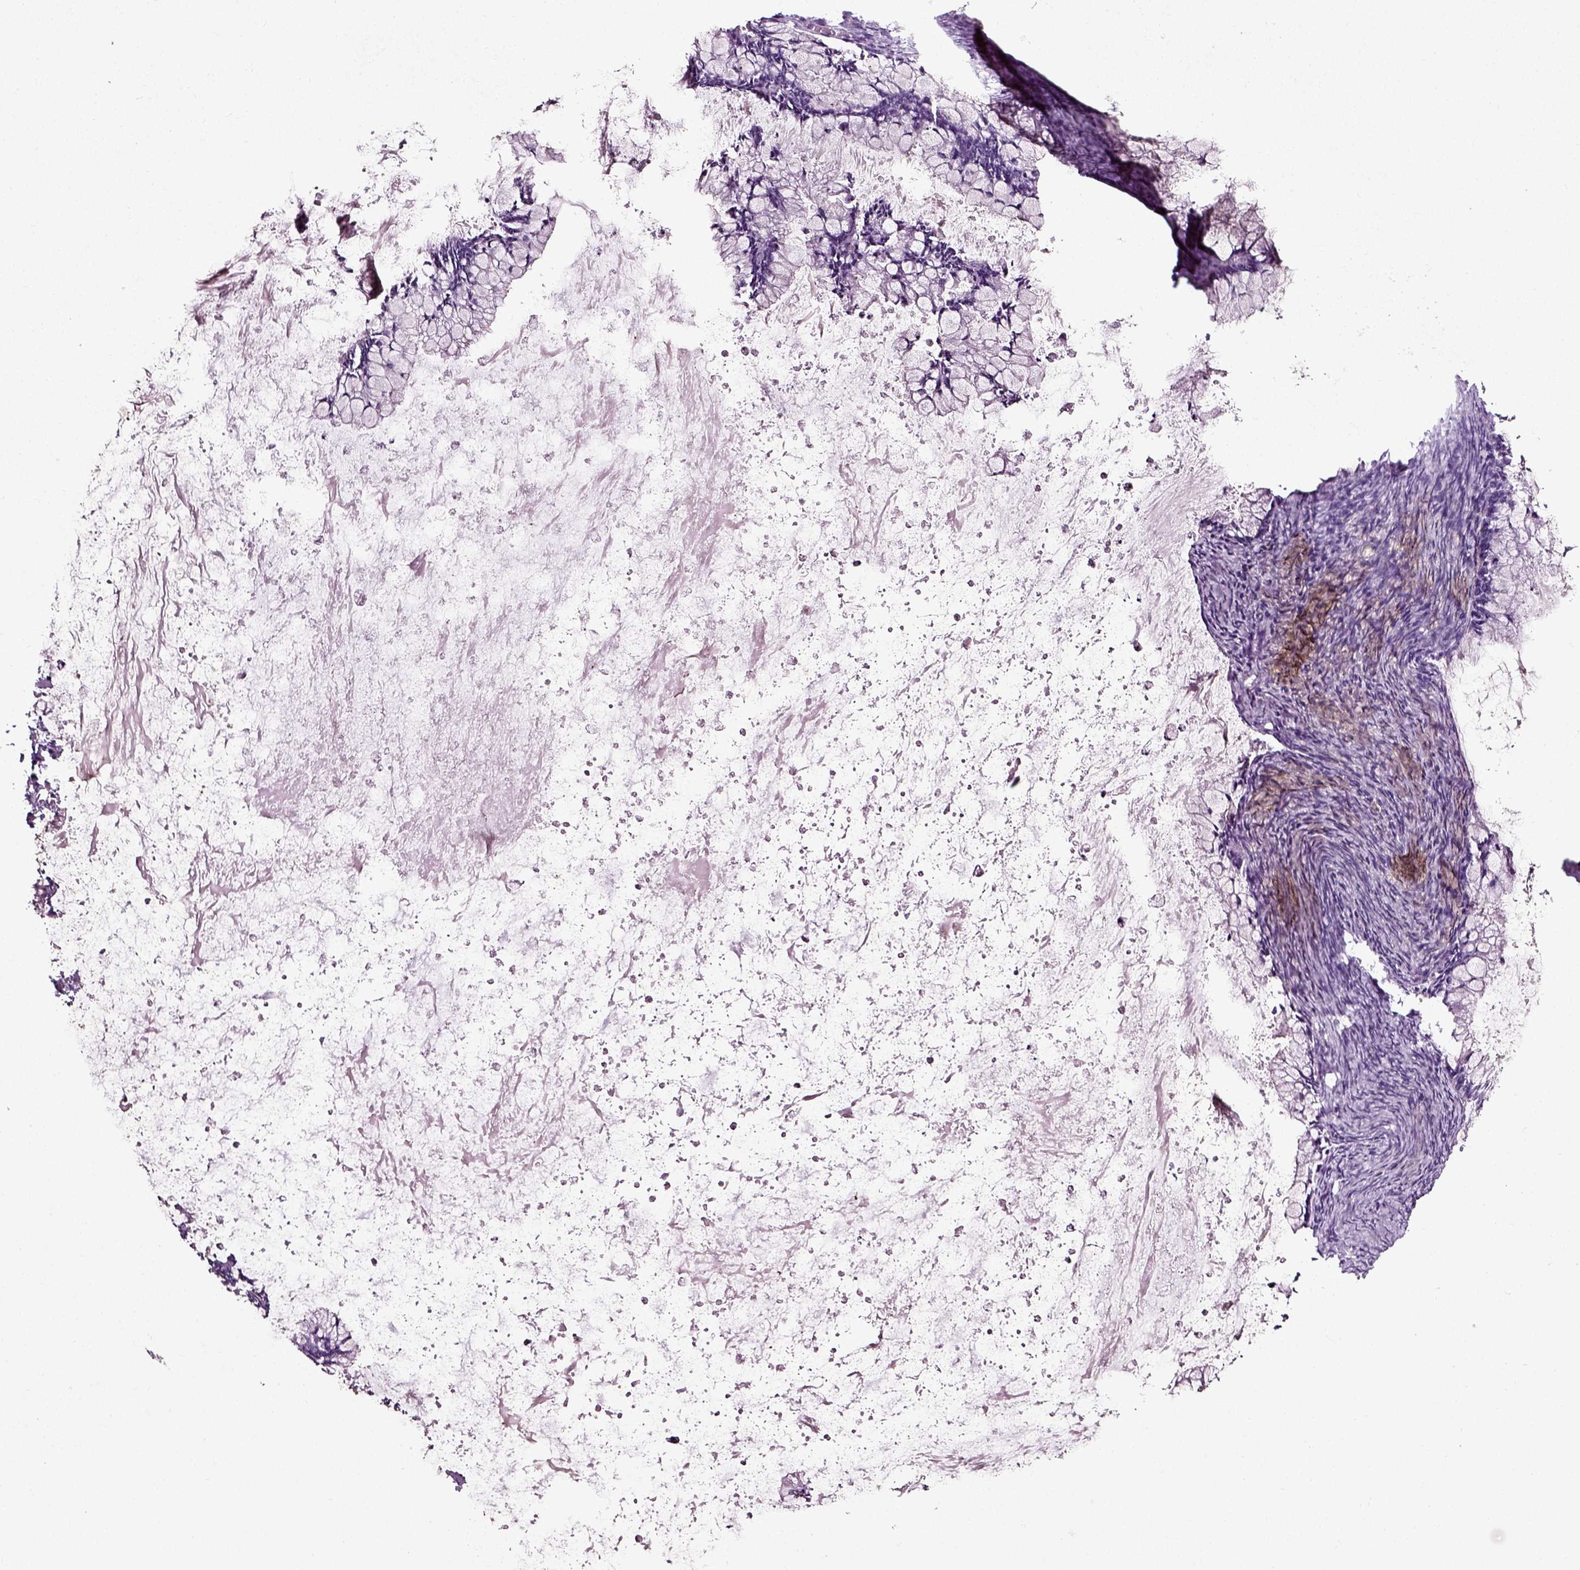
{"staining": {"intensity": "negative", "quantity": "none", "location": "none"}, "tissue": "ovarian cancer", "cell_type": "Tumor cells", "image_type": "cancer", "snomed": [{"axis": "morphology", "description": "Cystadenocarcinoma, mucinous, NOS"}, {"axis": "topography", "description": "Ovary"}], "caption": "Immunohistochemistry of ovarian mucinous cystadenocarcinoma demonstrates no staining in tumor cells. (Stains: DAB IHC with hematoxylin counter stain, Microscopy: brightfield microscopy at high magnification).", "gene": "RHOF", "patient": {"sex": "female", "age": 67}}